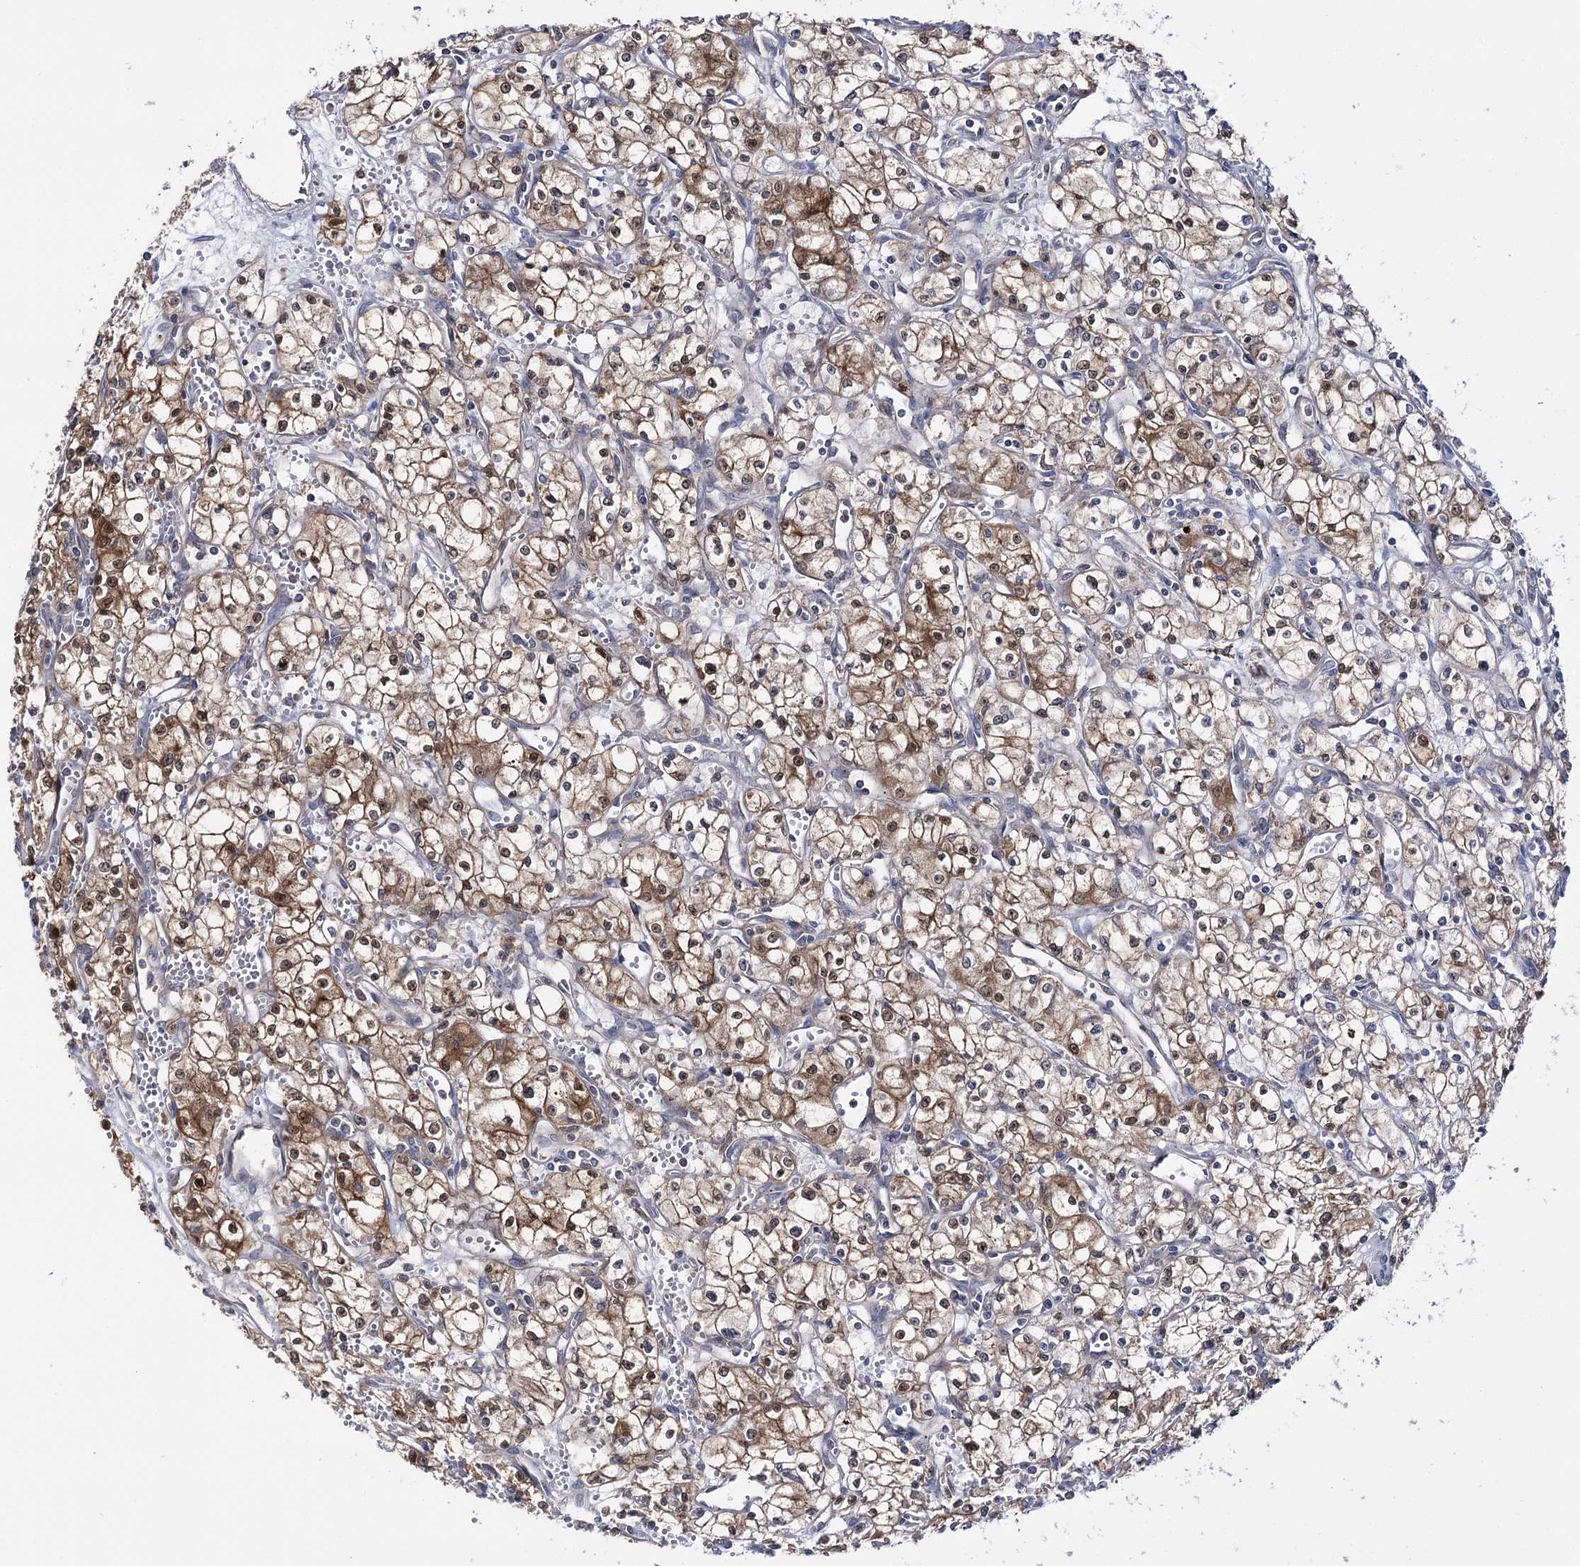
{"staining": {"intensity": "moderate", "quantity": ">75%", "location": "cytoplasmic/membranous,nuclear"}, "tissue": "renal cancer", "cell_type": "Tumor cells", "image_type": "cancer", "snomed": [{"axis": "morphology", "description": "Adenocarcinoma, NOS"}, {"axis": "topography", "description": "Kidney"}], "caption": "Renal cancer tissue shows moderate cytoplasmic/membranous and nuclear staining in about >75% of tumor cells (DAB = brown stain, brightfield microscopy at high magnification).", "gene": "PTER", "patient": {"sex": "male", "age": 59}}